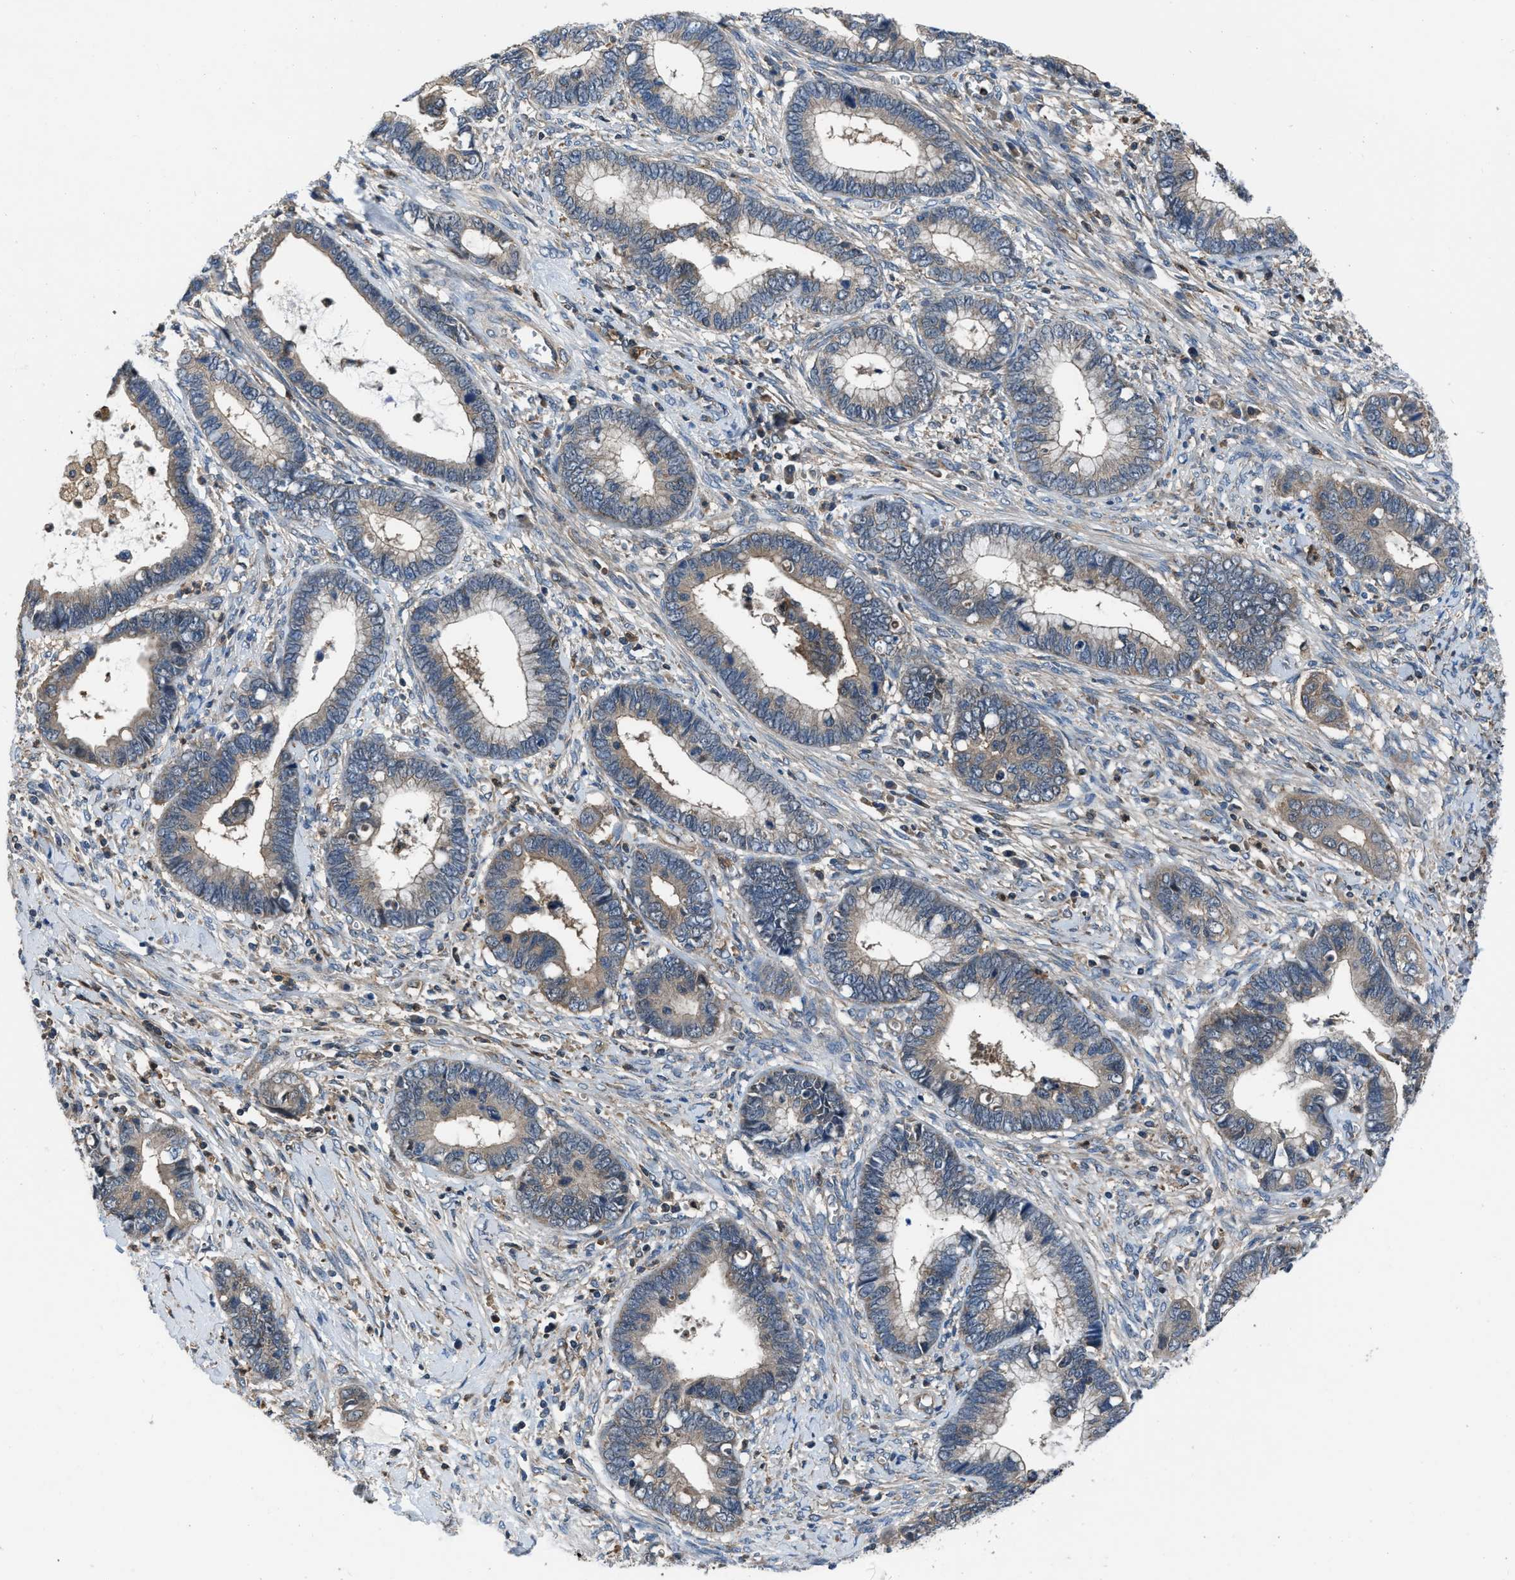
{"staining": {"intensity": "weak", "quantity": "25%-75%", "location": "cytoplasmic/membranous"}, "tissue": "cervical cancer", "cell_type": "Tumor cells", "image_type": "cancer", "snomed": [{"axis": "morphology", "description": "Adenocarcinoma, NOS"}, {"axis": "topography", "description": "Cervix"}], "caption": "Tumor cells reveal low levels of weak cytoplasmic/membranous staining in about 25%-75% of cells in cervical adenocarcinoma. The staining is performed using DAB brown chromogen to label protein expression. The nuclei are counter-stained blue using hematoxylin.", "gene": "USP25", "patient": {"sex": "female", "age": 44}}